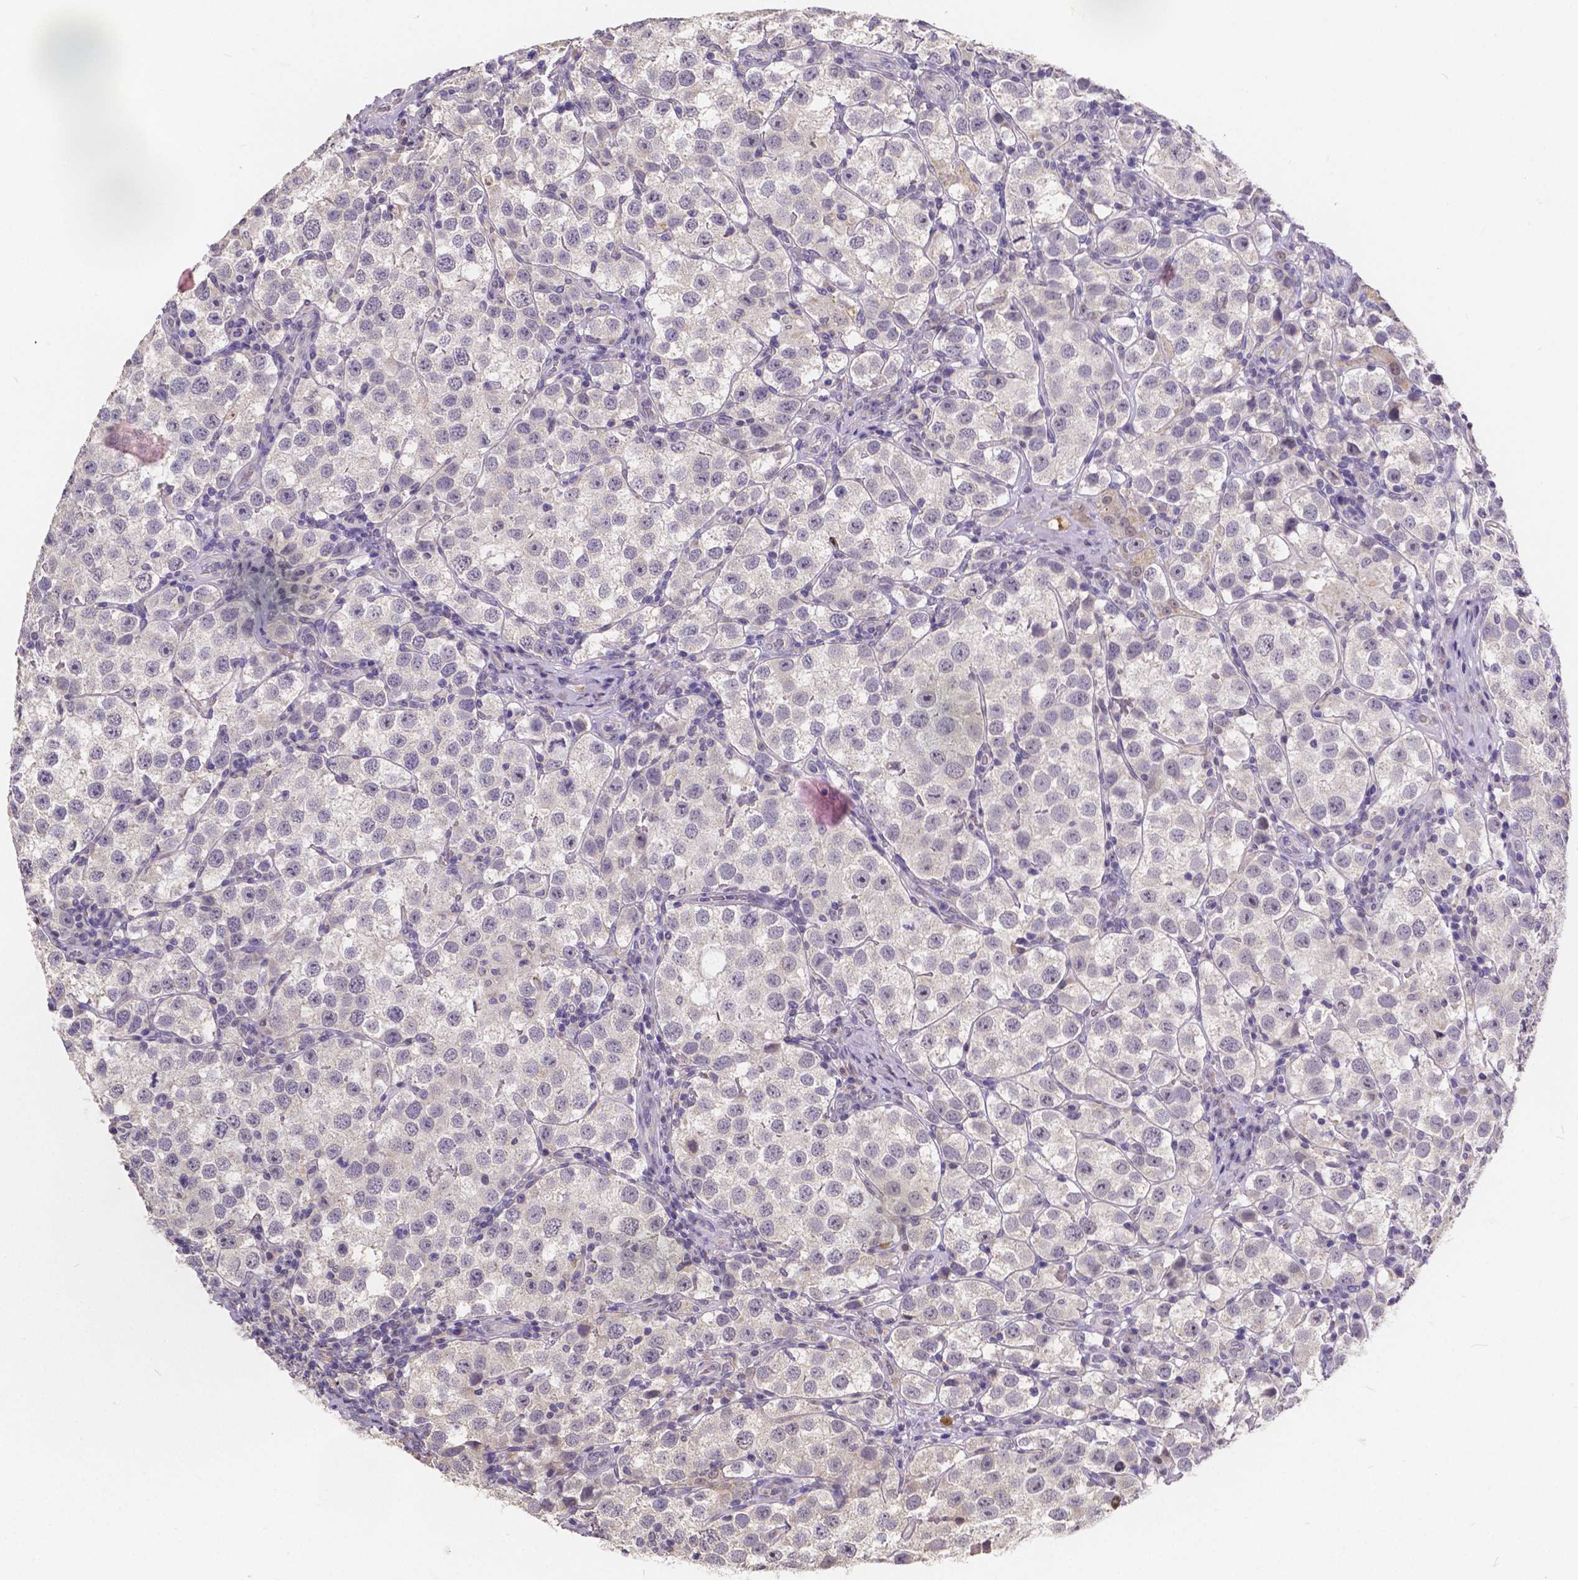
{"staining": {"intensity": "negative", "quantity": "none", "location": "none"}, "tissue": "testis cancer", "cell_type": "Tumor cells", "image_type": "cancer", "snomed": [{"axis": "morphology", "description": "Seminoma, NOS"}, {"axis": "topography", "description": "Testis"}], "caption": "Testis cancer (seminoma) was stained to show a protein in brown. There is no significant staining in tumor cells. (DAB immunohistochemistry, high magnification).", "gene": "CTNNA2", "patient": {"sex": "male", "age": 37}}